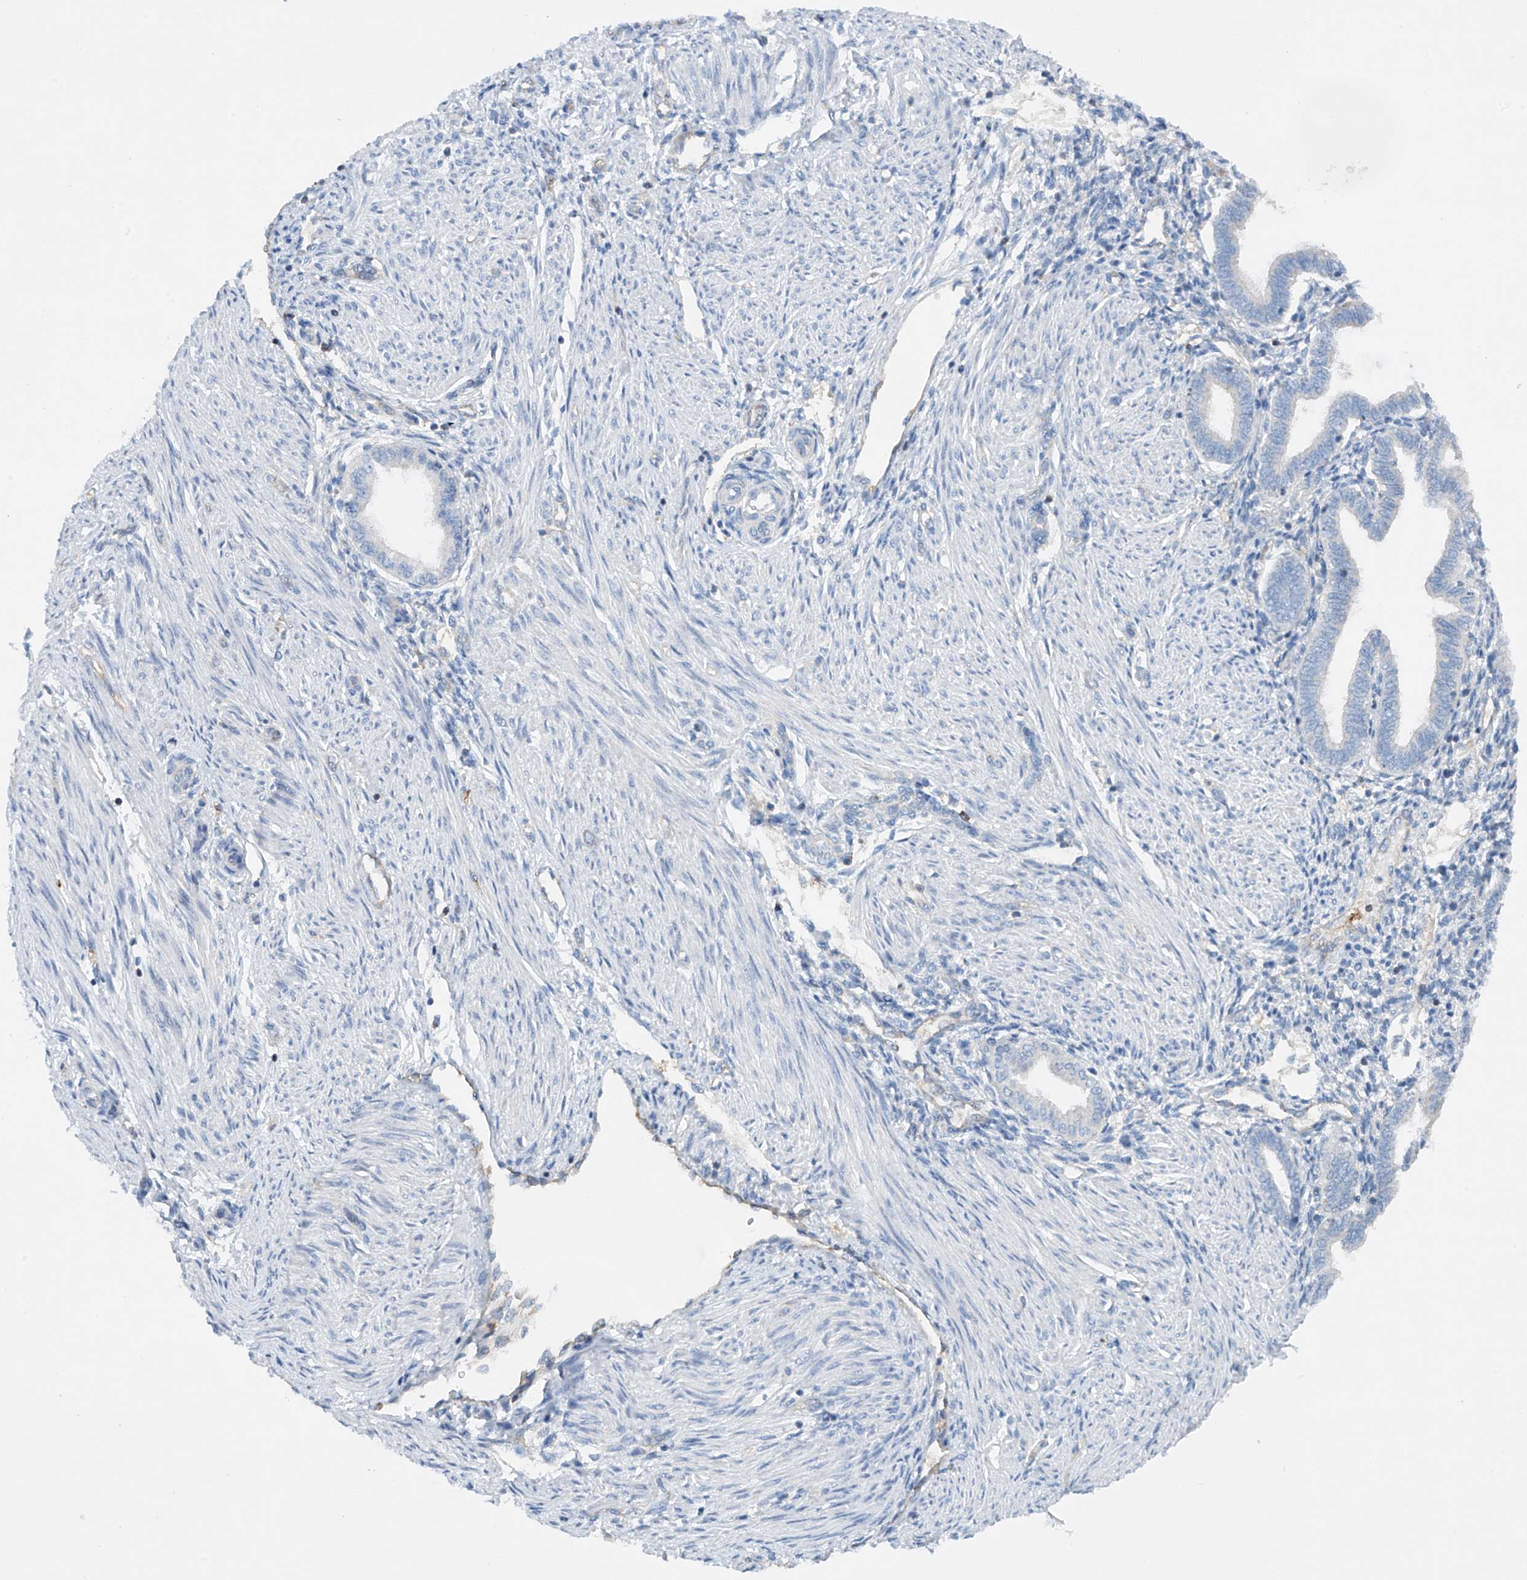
{"staining": {"intensity": "negative", "quantity": "none", "location": "none"}, "tissue": "endometrium", "cell_type": "Cells in endometrial stroma", "image_type": "normal", "snomed": [{"axis": "morphology", "description": "Normal tissue, NOS"}, {"axis": "topography", "description": "Endometrium"}], "caption": "This is a image of immunohistochemistry staining of normal endometrium, which shows no expression in cells in endometrial stroma.", "gene": "PHACTR2", "patient": {"sex": "female", "age": 53}}